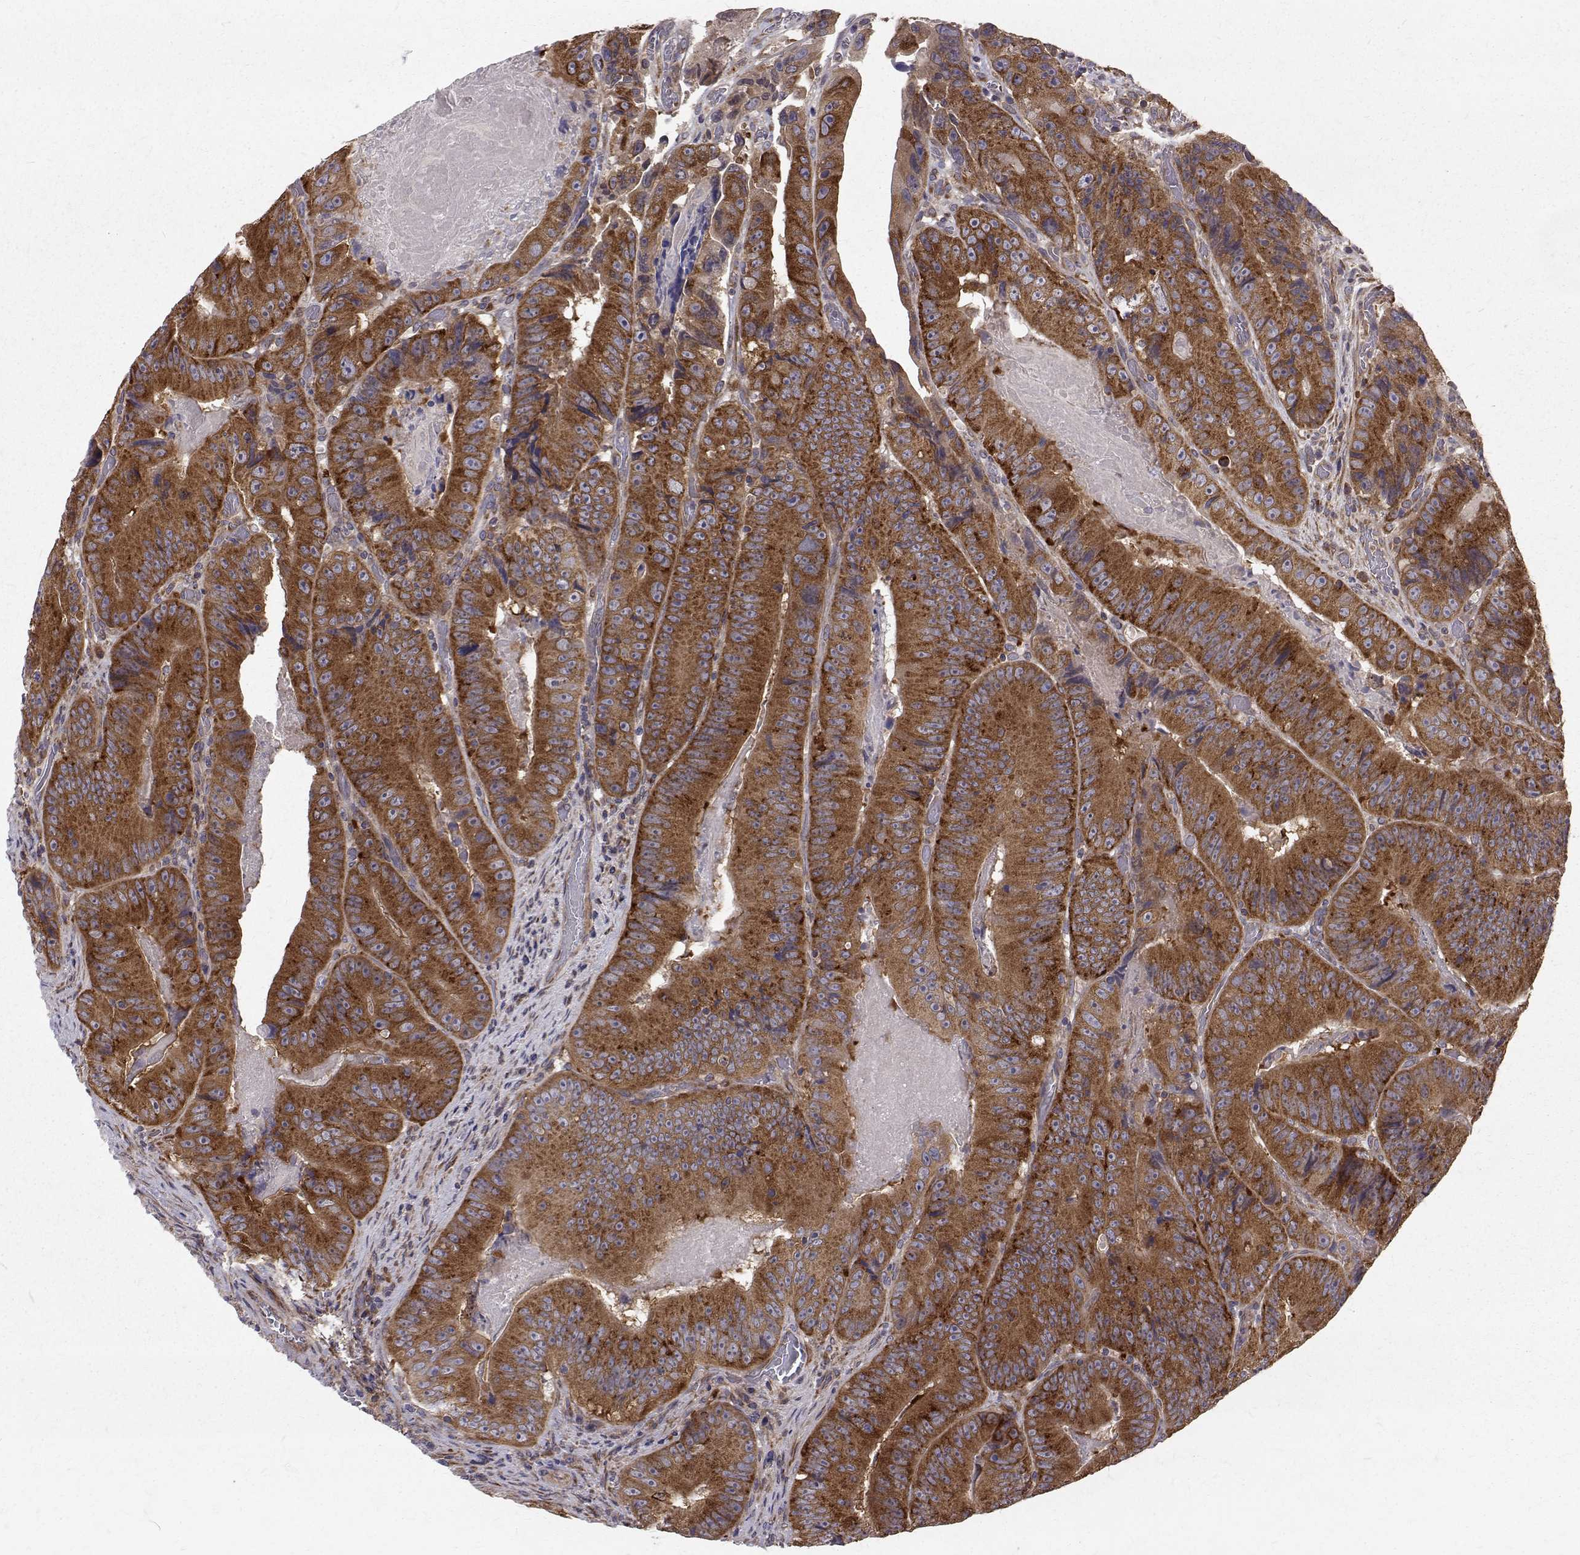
{"staining": {"intensity": "strong", "quantity": ">75%", "location": "cytoplasmic/membranous"}, "tissue": "colorectal cancer", "cell_type": "Tumor cells", "image_type": "cancer", "snomed": [{"axis": "morphology", "description": "Adenocarcinoma, NOS"}, {"axis": "topography", "description": "Colon"}], "caption": "This is a histology image of immunohistochemistry staining of colorectal cancer, which shows strong staining in the cytoplasmic/membranous of tumor cells.", "gene": "ARFGAP1", "patient": {"sex": "female", "age": 86}}